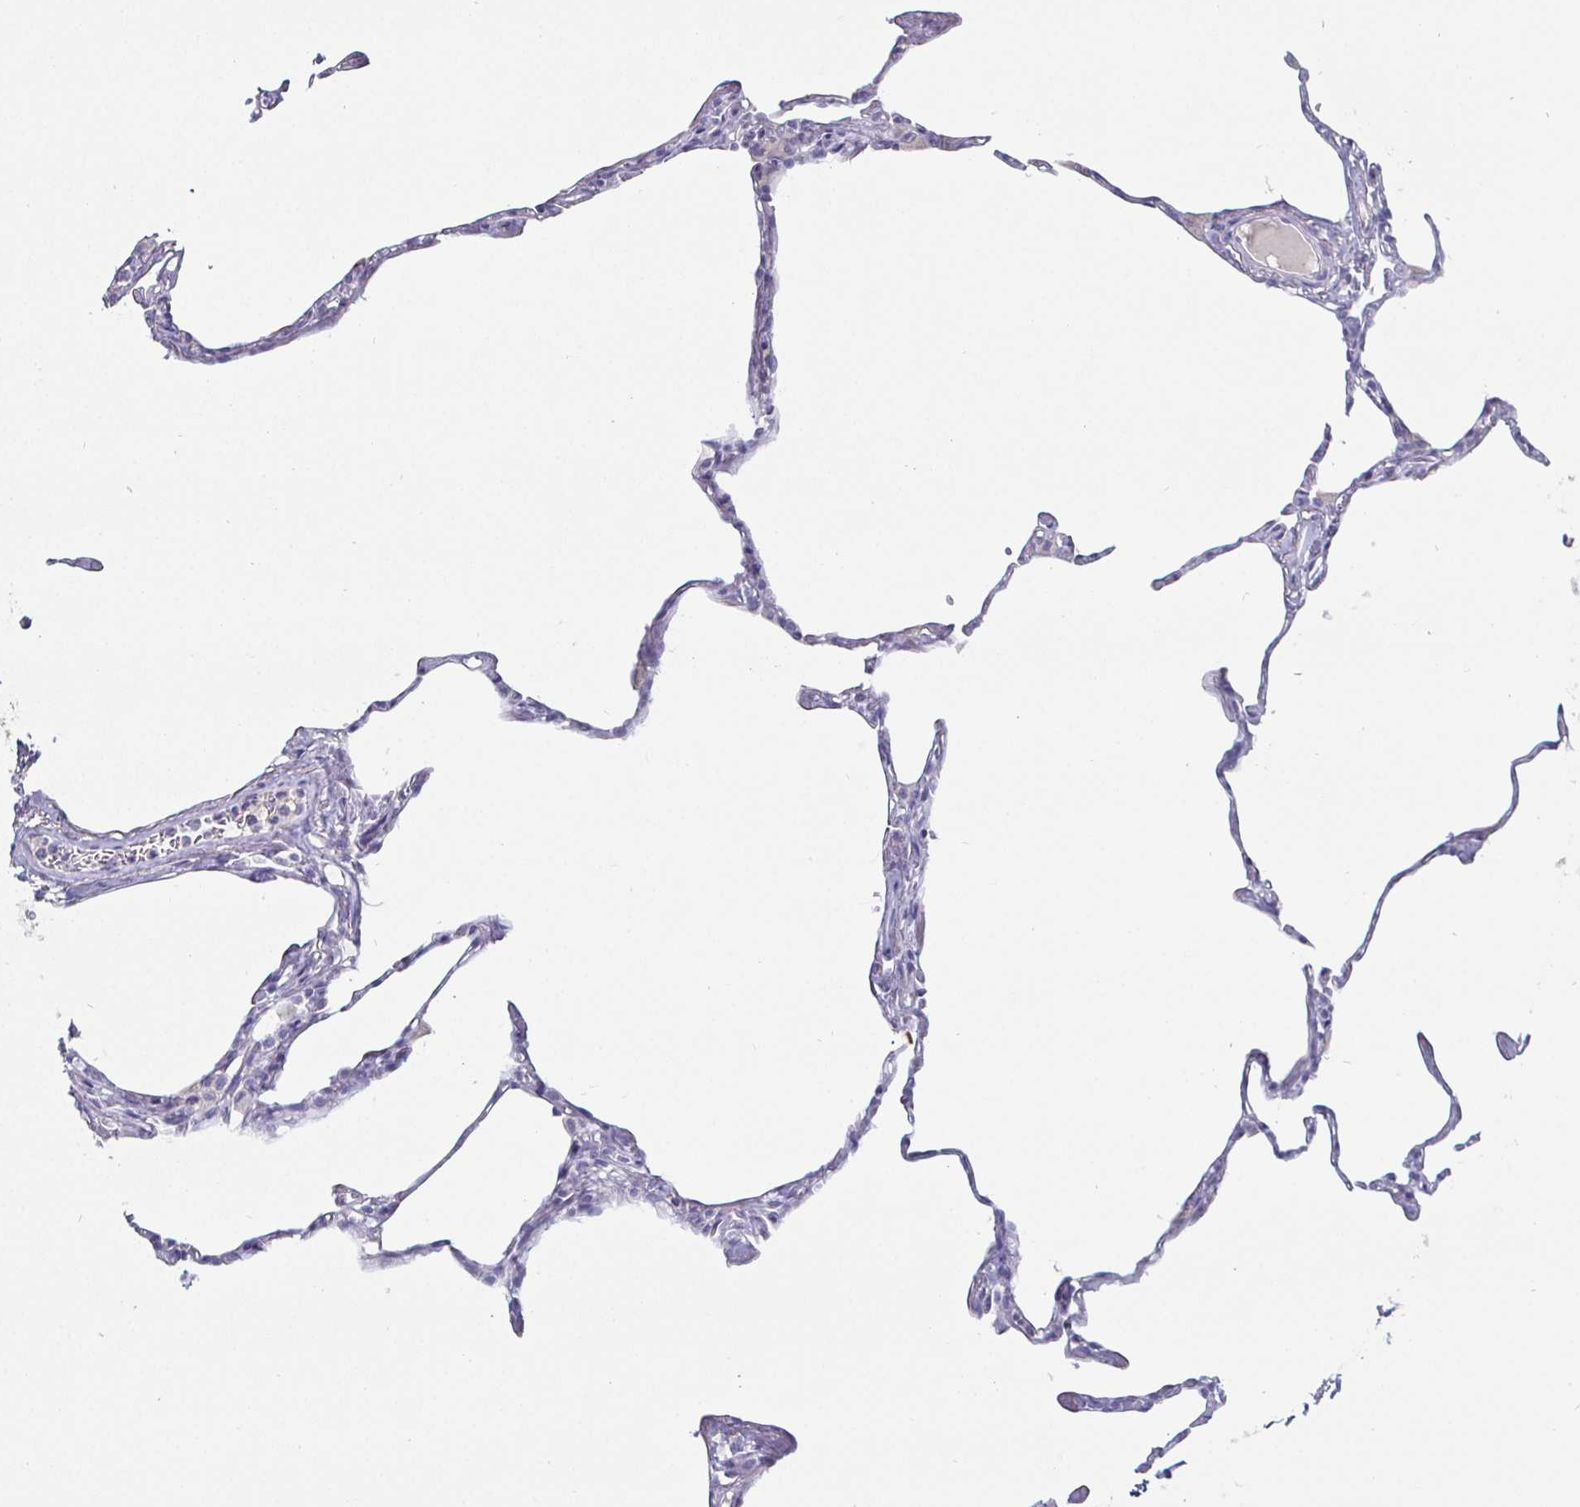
{"staining": {"intensity": "negative", "quantity": "none", "location": "none"}, "tissue": "lung", "cell_type": "Alveolar cells", "image_type": "normal", "snomed": [{"axis": "morphology", "description": "Normal tissue, NOS"}, {"axis": "topography", "description": "Lung"}], "caption": "DAB (3,3'-diaminobenzidine) immunohistochemical staining of normal human lung demonstrates no significant positivity in alveolar cells.", "gene": "ENPP1", "patient": {"sex": "male", "age": 65}}